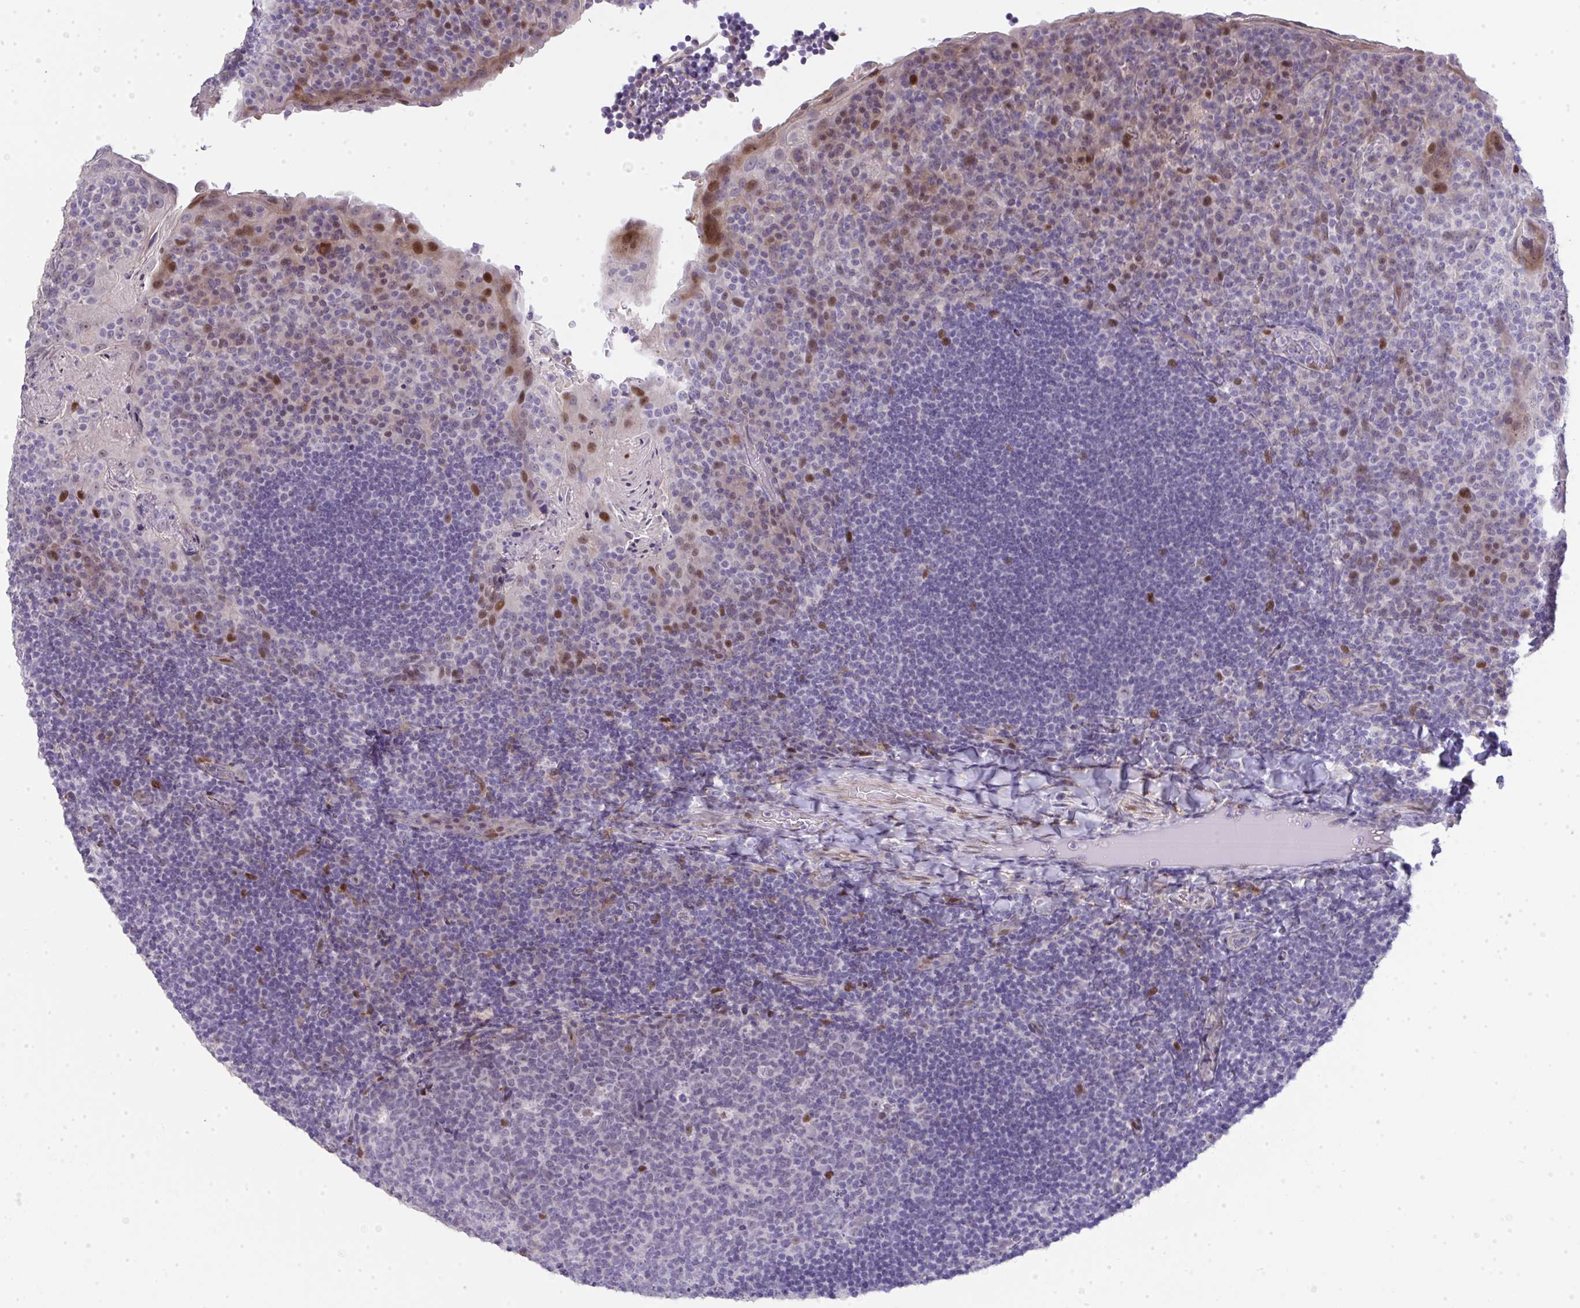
{"staining": {"intensity": "moderate", "quantity": "<25%", "location": "nuclear"}, "tissue": "tonsil", "cell_type": "Germinal center cells", "image_type": "normal", "snomed": [{"axis": "morphology", "description": "Normal tissue, NOS"}, {"axis": "topography", "description": "Tonsil"}], "caption": "A brown stain shows moderate nuclear staining of a protein in germinal center cells of benign human tonsil. The staining was performed using DAB (3,3'-diaminobenzidine), with brown indicating positive protein expression. Nuclei are stained blue with hematoxylin.", "gene": "GALNT16", "patient": {"sex": "male", "age": 17}}